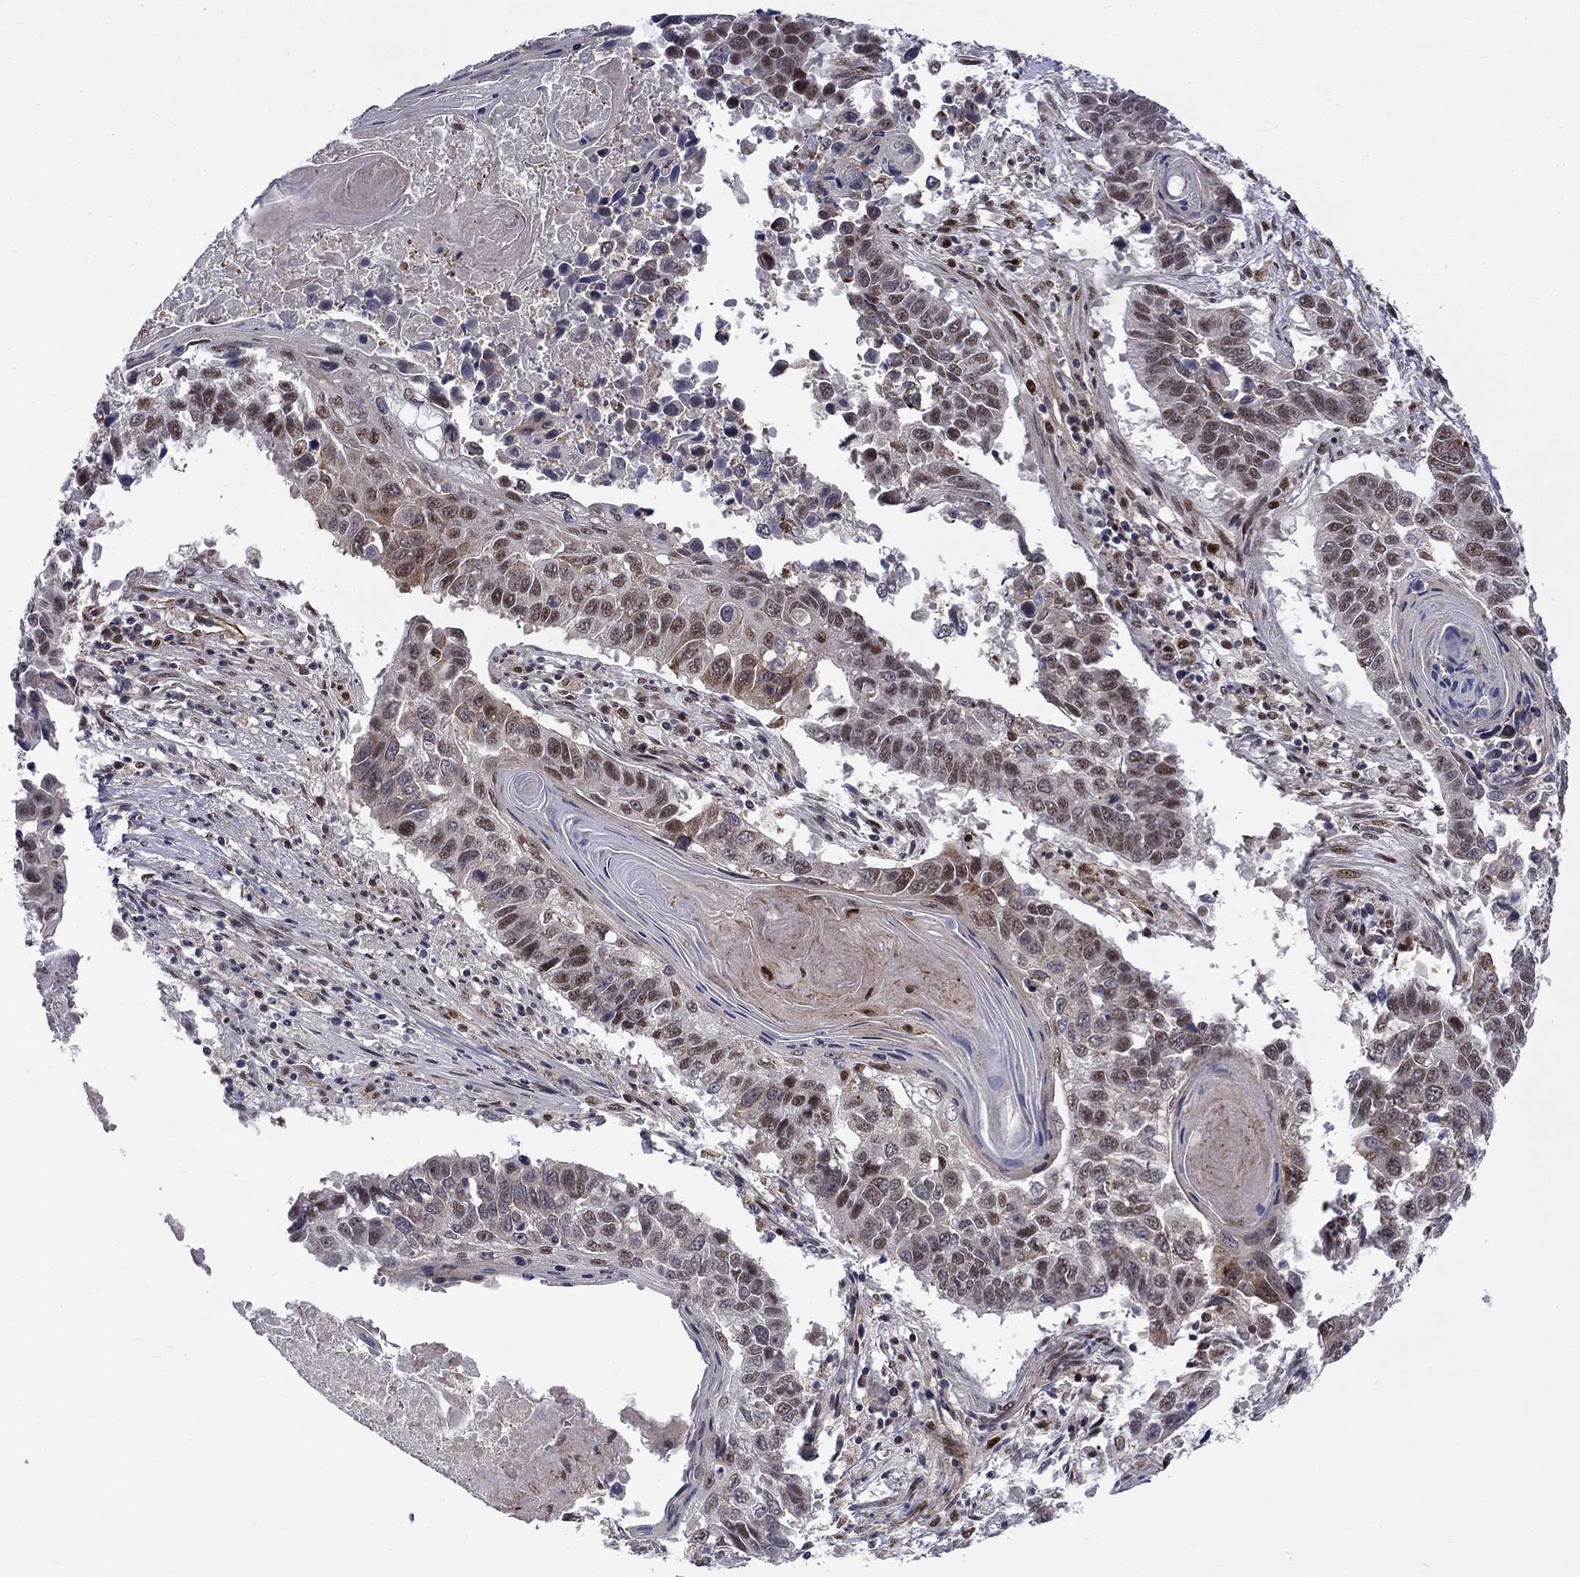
{"staining": {"intensity": "moderate", "quantity": "<25%", "location": "nuclear"}, "tissue": "lung cancer", "cell_type": "Tumor cells", "image_type": "cancer", "snomed": [{"axis": "morphology", "description": "Squamous cell carcinoma, NOS"}, {"axis": "topography", "description": "Lung"}], "caption": "The photomicrograph reveals staining of squamous cell carcinoma (lung), revealing moderate nuclear protein staining (brown color) within tumor cells.", "gene": "KPNA3", "patient": {"sex": "male", "age": 73}}